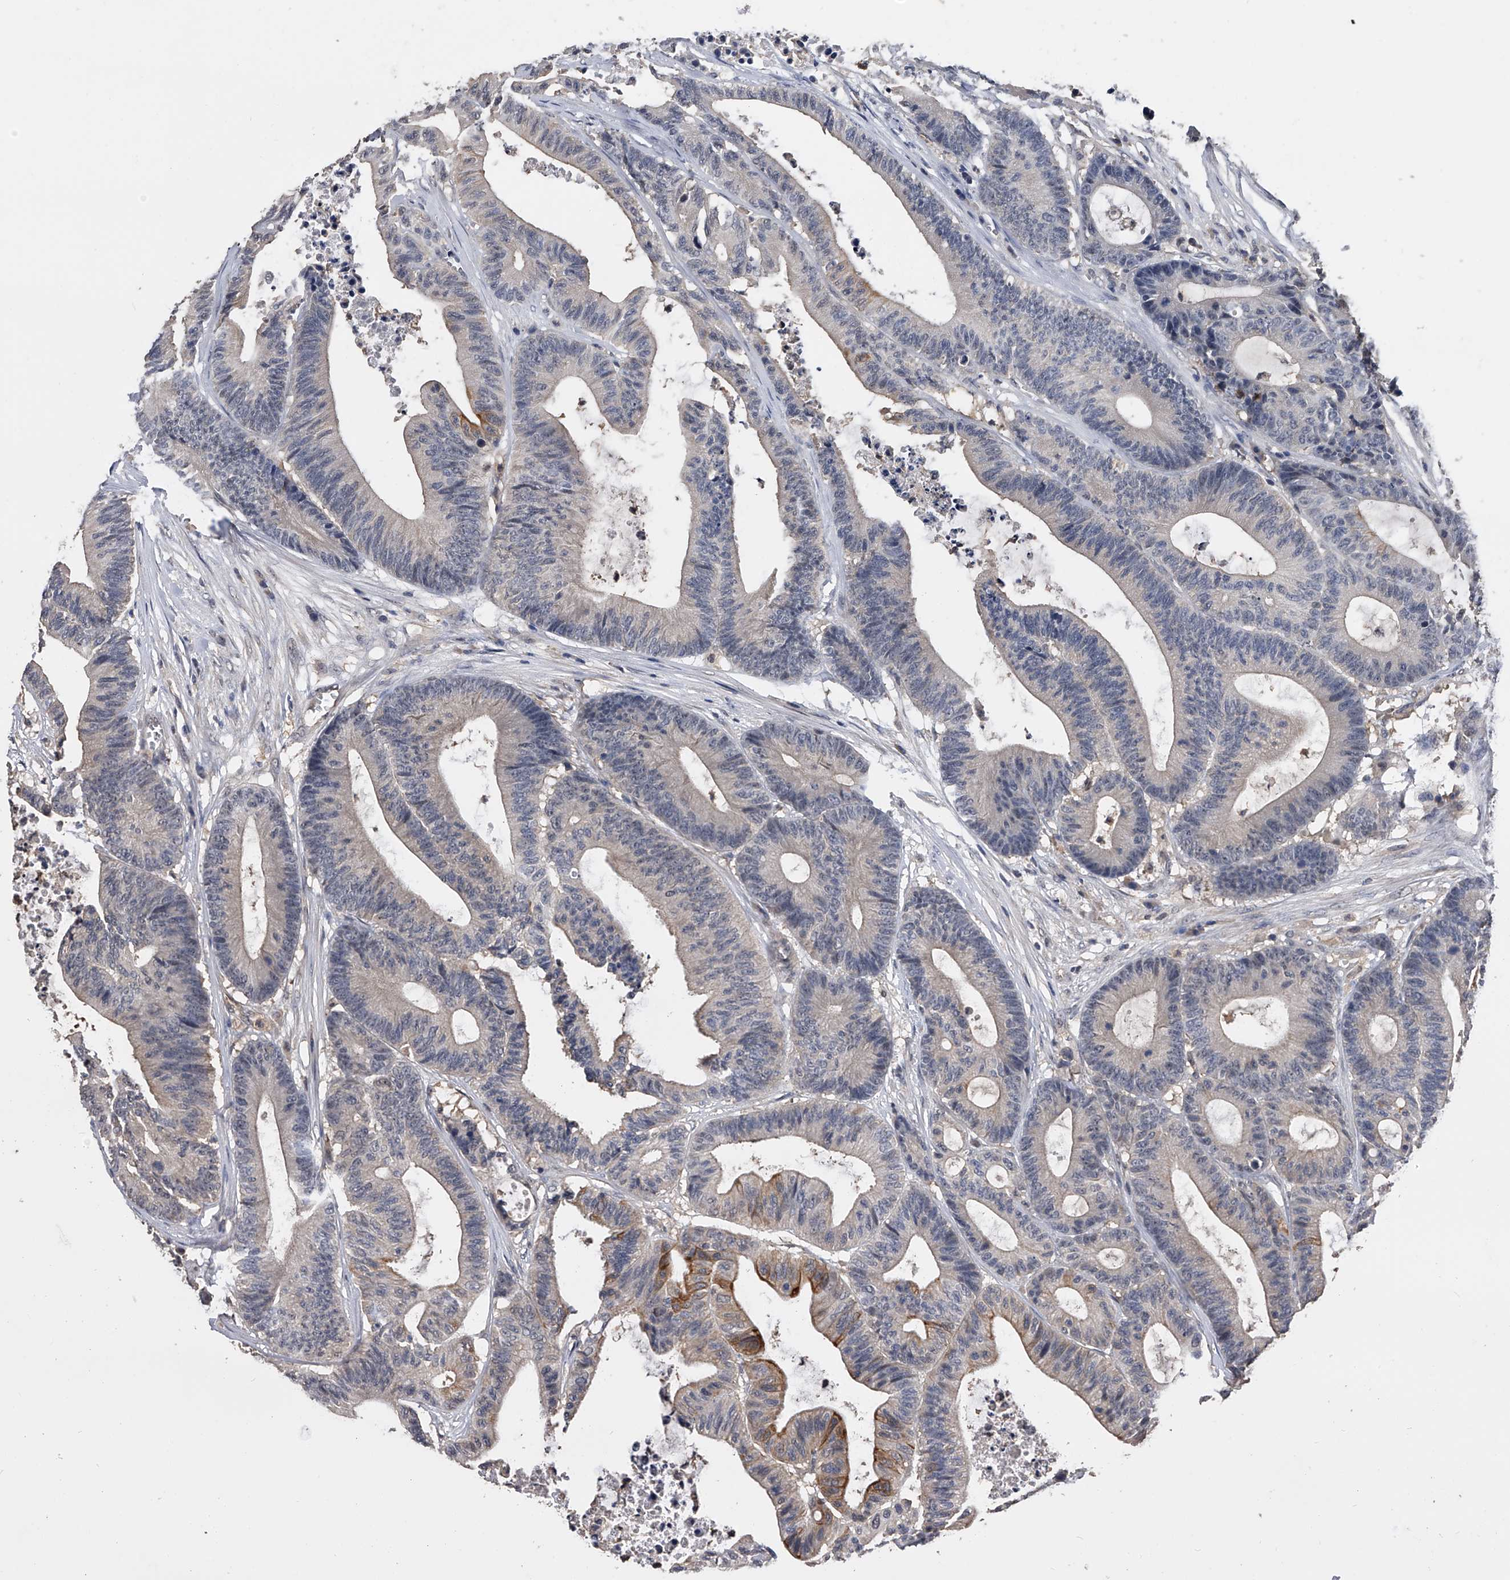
{"staining": {"intensity": "moderate", "quantity": "<25%", "location": "cytoplasmic/membranous"}, "tissue": "colorectal cancer", "cell_type": "Tumor cells", "image_type": "cancer", "snomed": [{"axis": "morphology", "description": "Adenocarcinoma, NOS"}, {"axis": "topography", "description": "Colon"}], "caption": "Protein expression analysis of colorectal cancer reveals moderate cytoplasmic/membranous expression in approximately <25% of tumor cells. The staining was performed using DAB (3,3'-diaminobenzidine) to visualize the protein expression in brown, while the nuclei were stained in blue with hematoxylin (Magnification: 20x).", "gene": "EFCAB7", "patient": {"sex": "female", "age": 84}}